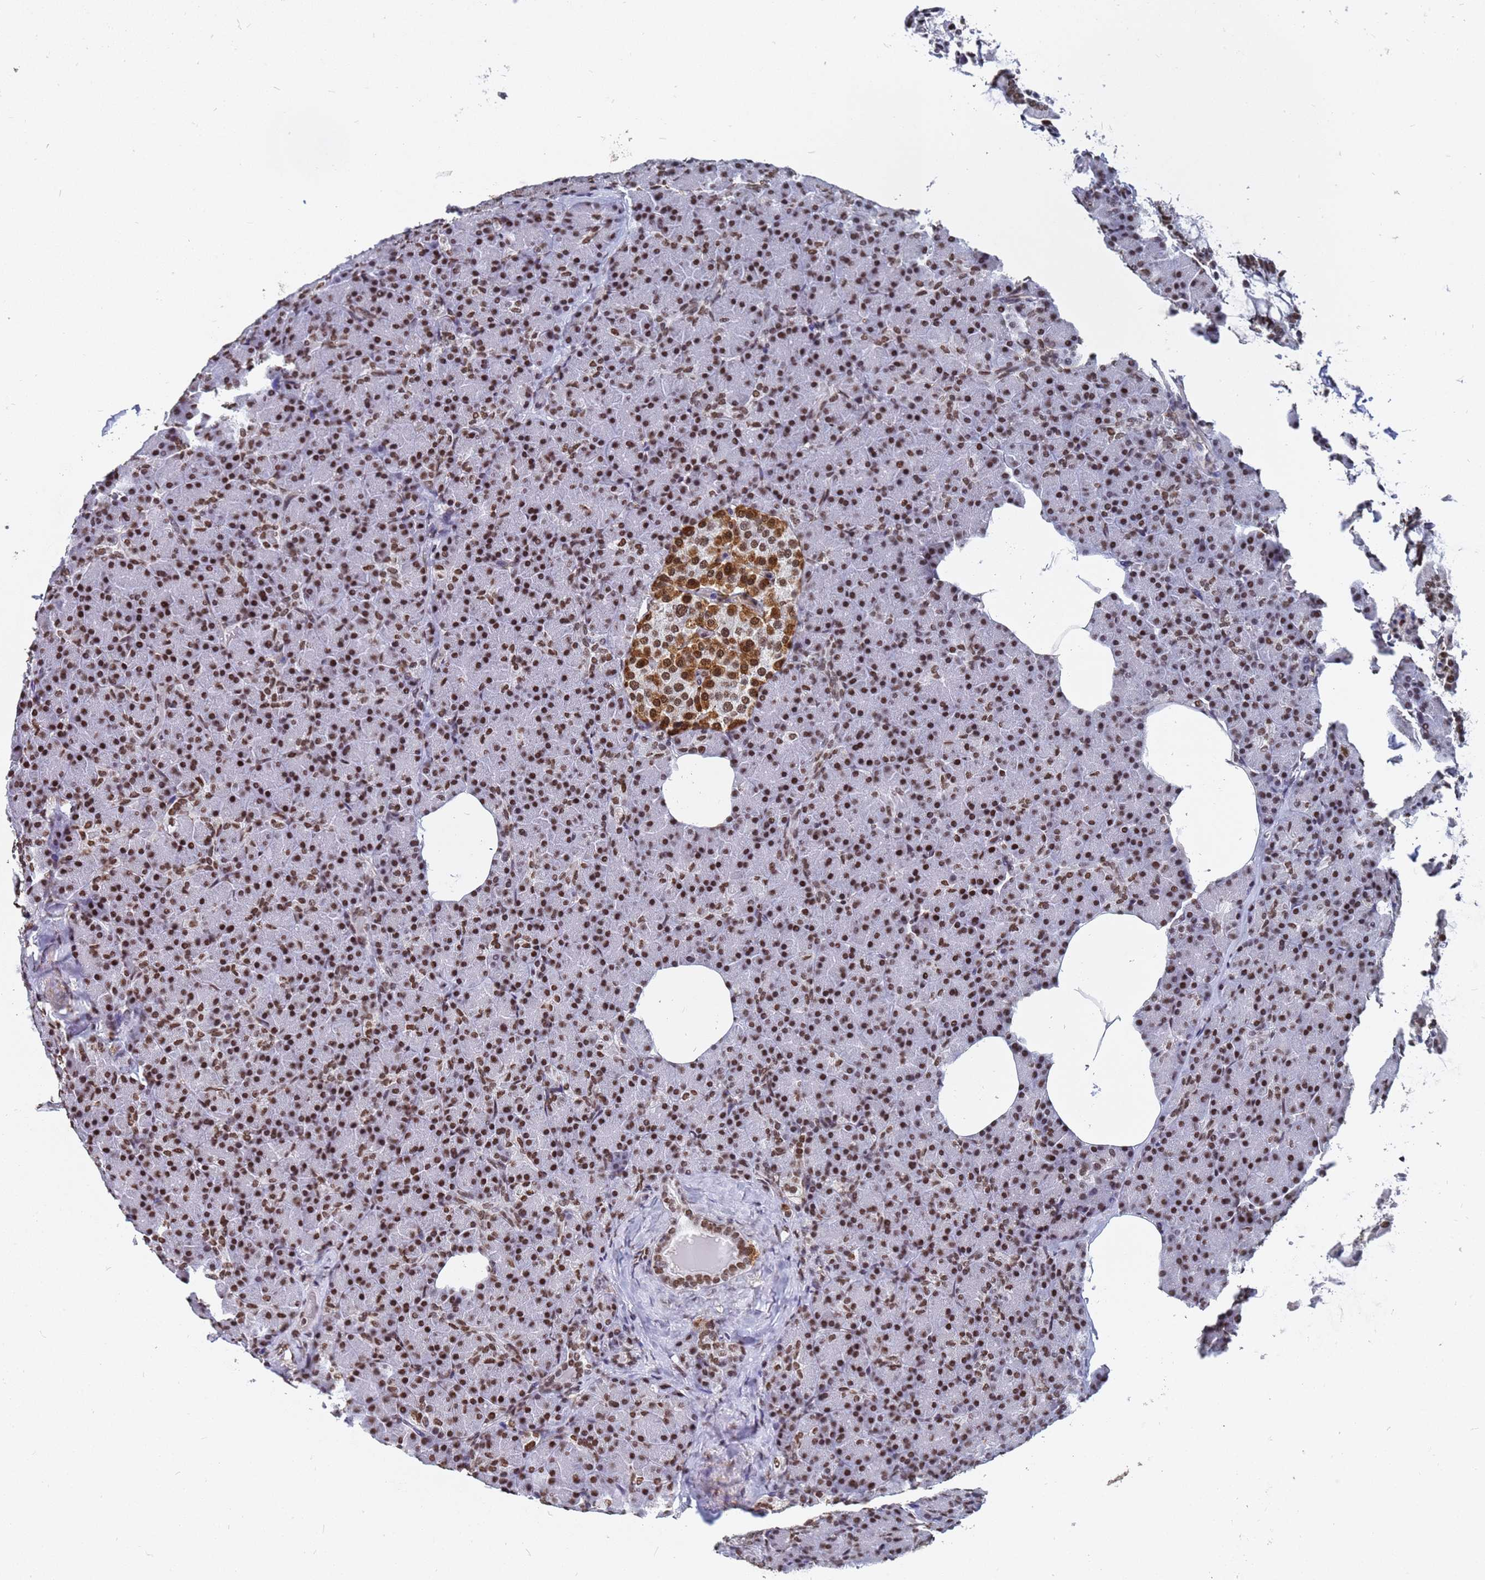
{"staining": {"intensity": "strong", "quantity": ">75%", "location": "nuclear"}, "tissue": "pancreas", "cell_type": "Exocrine glandular cells", "image_type": "normal", "snomed": [{"axis": "morphology", "description": "Normal tissue, NOS"}, {"axis": "topography", "description": "Pancreas"}], "caption": "Immunohistochemical staining of unremarkable pancreas shows high levels of strong nuclear expression in about >75% of exocrine glandular cells.", "gene": "RAVER2", "patient": {"sex": "female", "age": 43}}